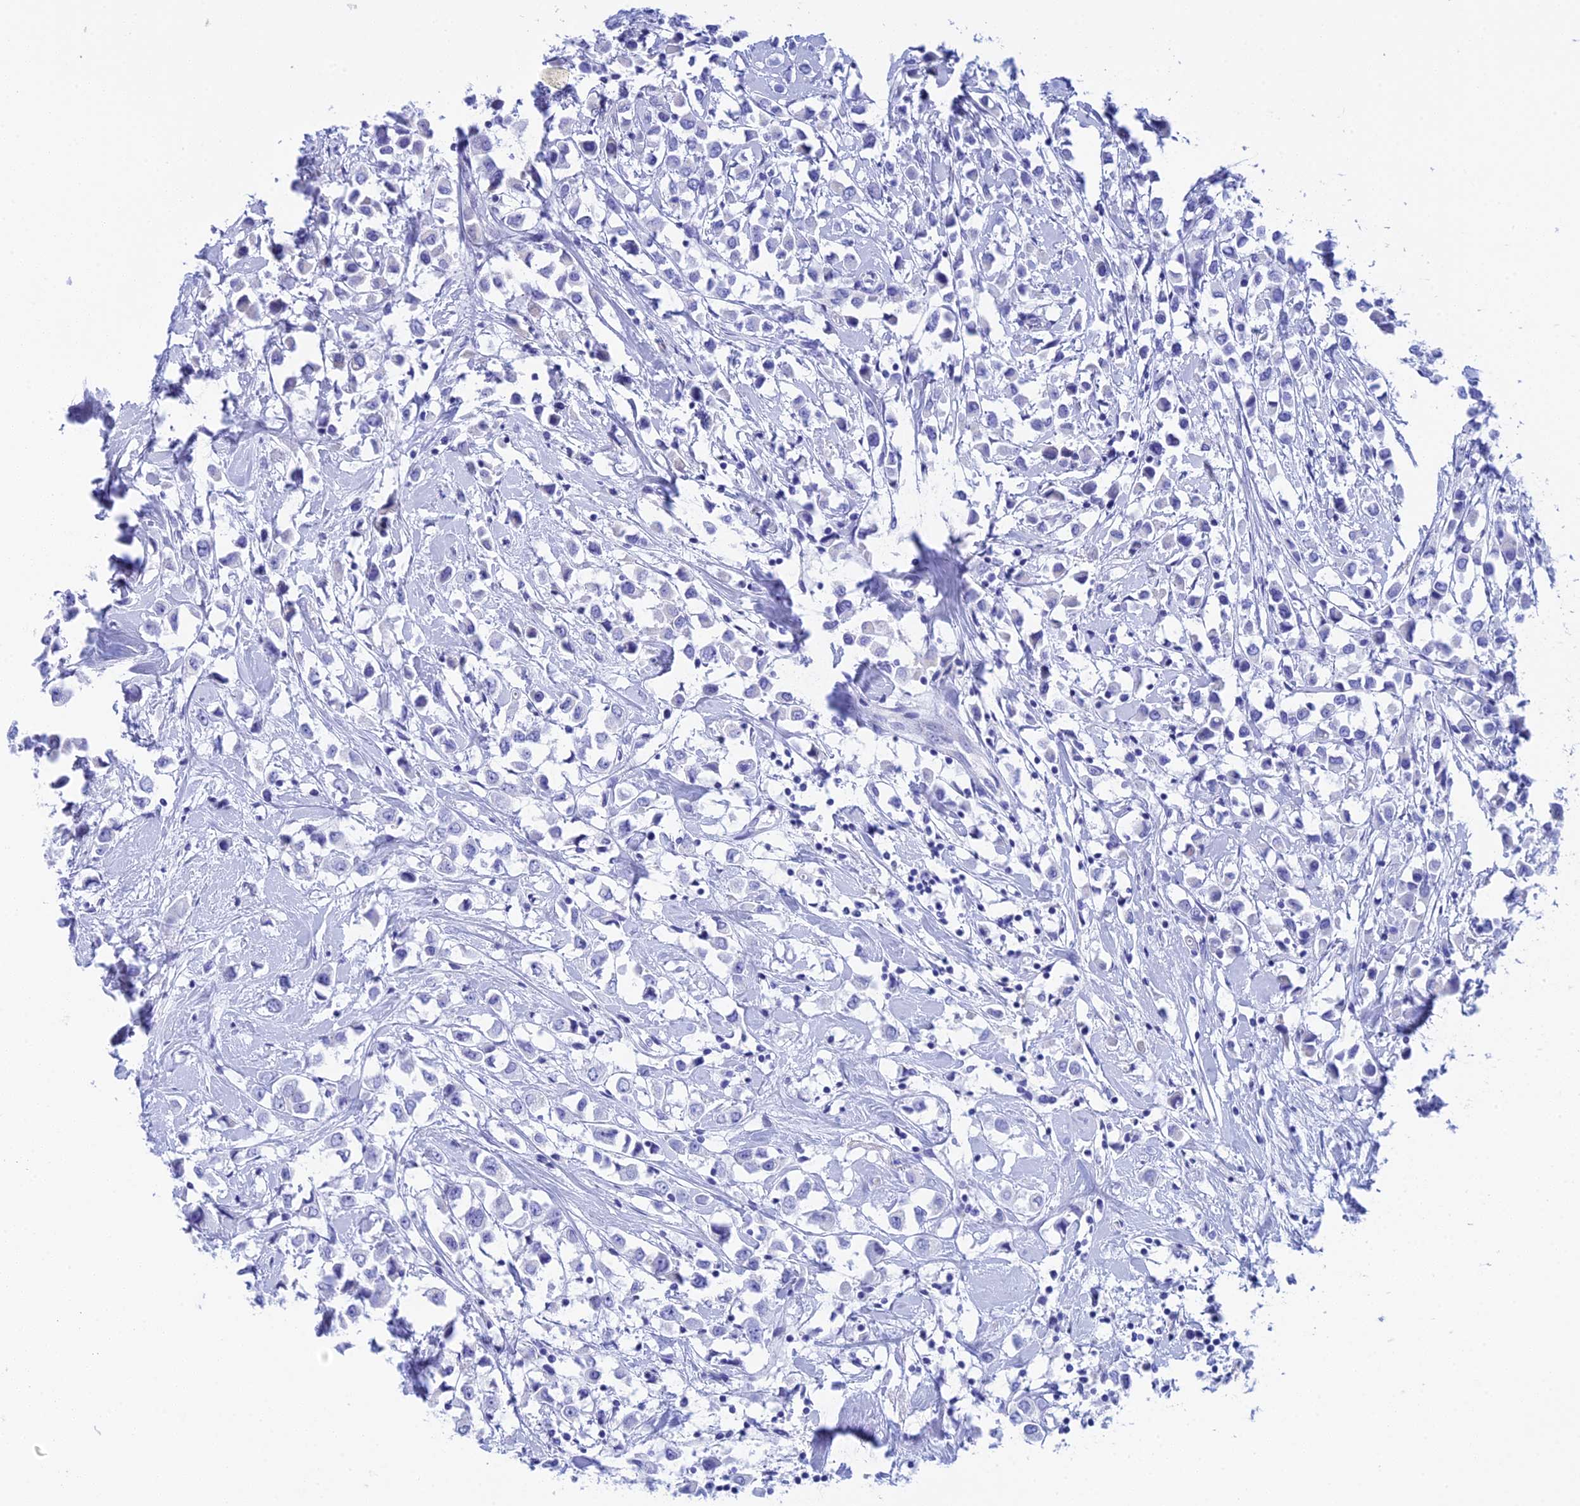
{"staining": {"intensity": "negative", "quantity": "none", "location": "none"}, "tissue": "breast cancer", "cell_type": "Tumor cells", "image_type": "cancer", "snomed": [{"axis": "morphology", "description": "Duct carcinoma"}, {"axis": "topography", "description": "Breast"}], "caption": "There is no significant positivity in tumor cells of breast cancer (intraductal carcinoma).", "gene": "TEX101", "patient": {"sex": "female", "age": 61}}